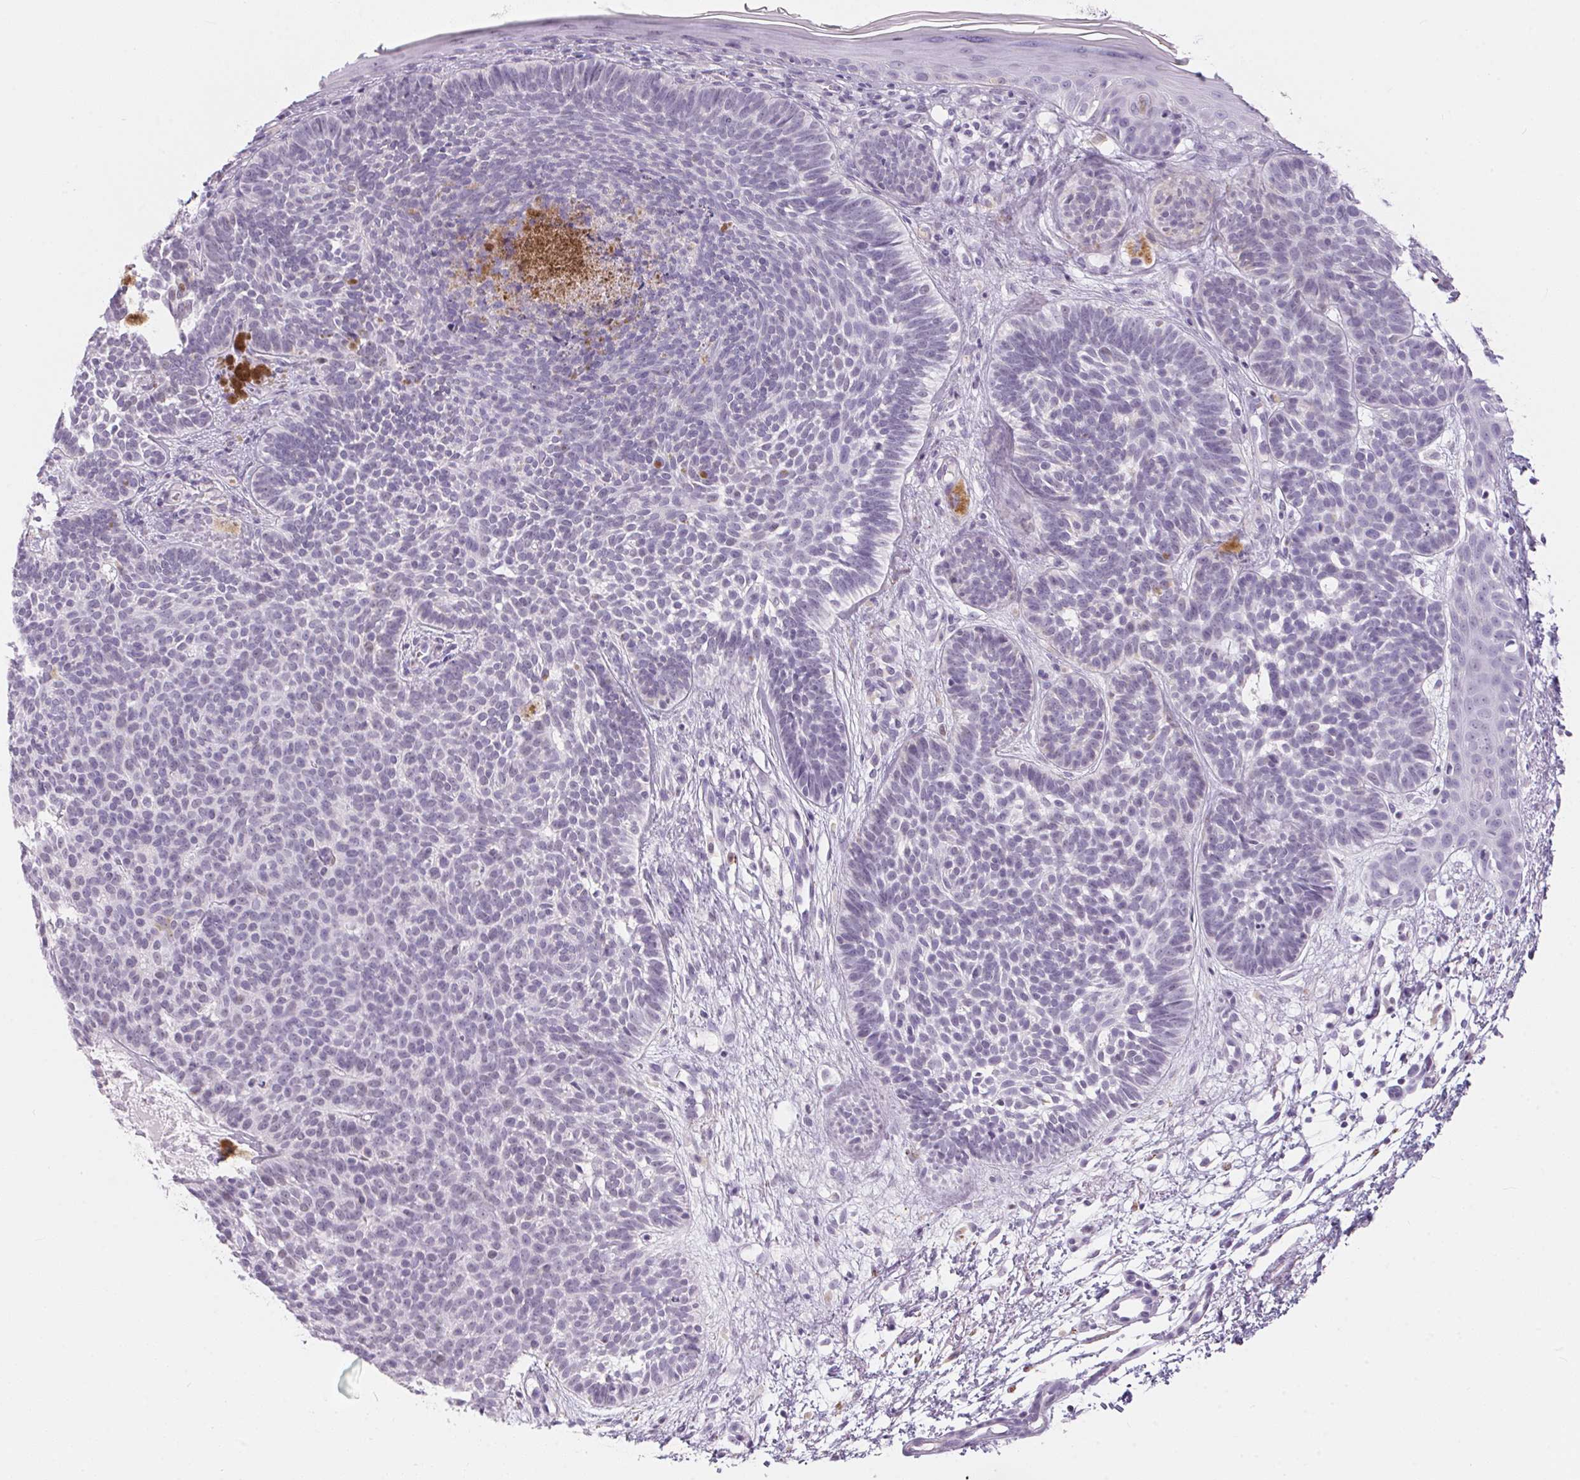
{"staining": {"intensity": "negative", "quantity": "none", "location": "none"}, "tissue": "skin cancer", "cell_type": "Tumor cells", "image_type": "cancer", "snomed": [{"axis": "morphology", "description": "Basal cell carcinoma"}, {"axis": "topography", "description": "Skin"}], "caption": "This is an IHC photomicrograph of basal cell carcinoma (skin). There is no staining in tumor cells.", "gene": "CADPS", "patient": {"sex": "female", "age": 85}}